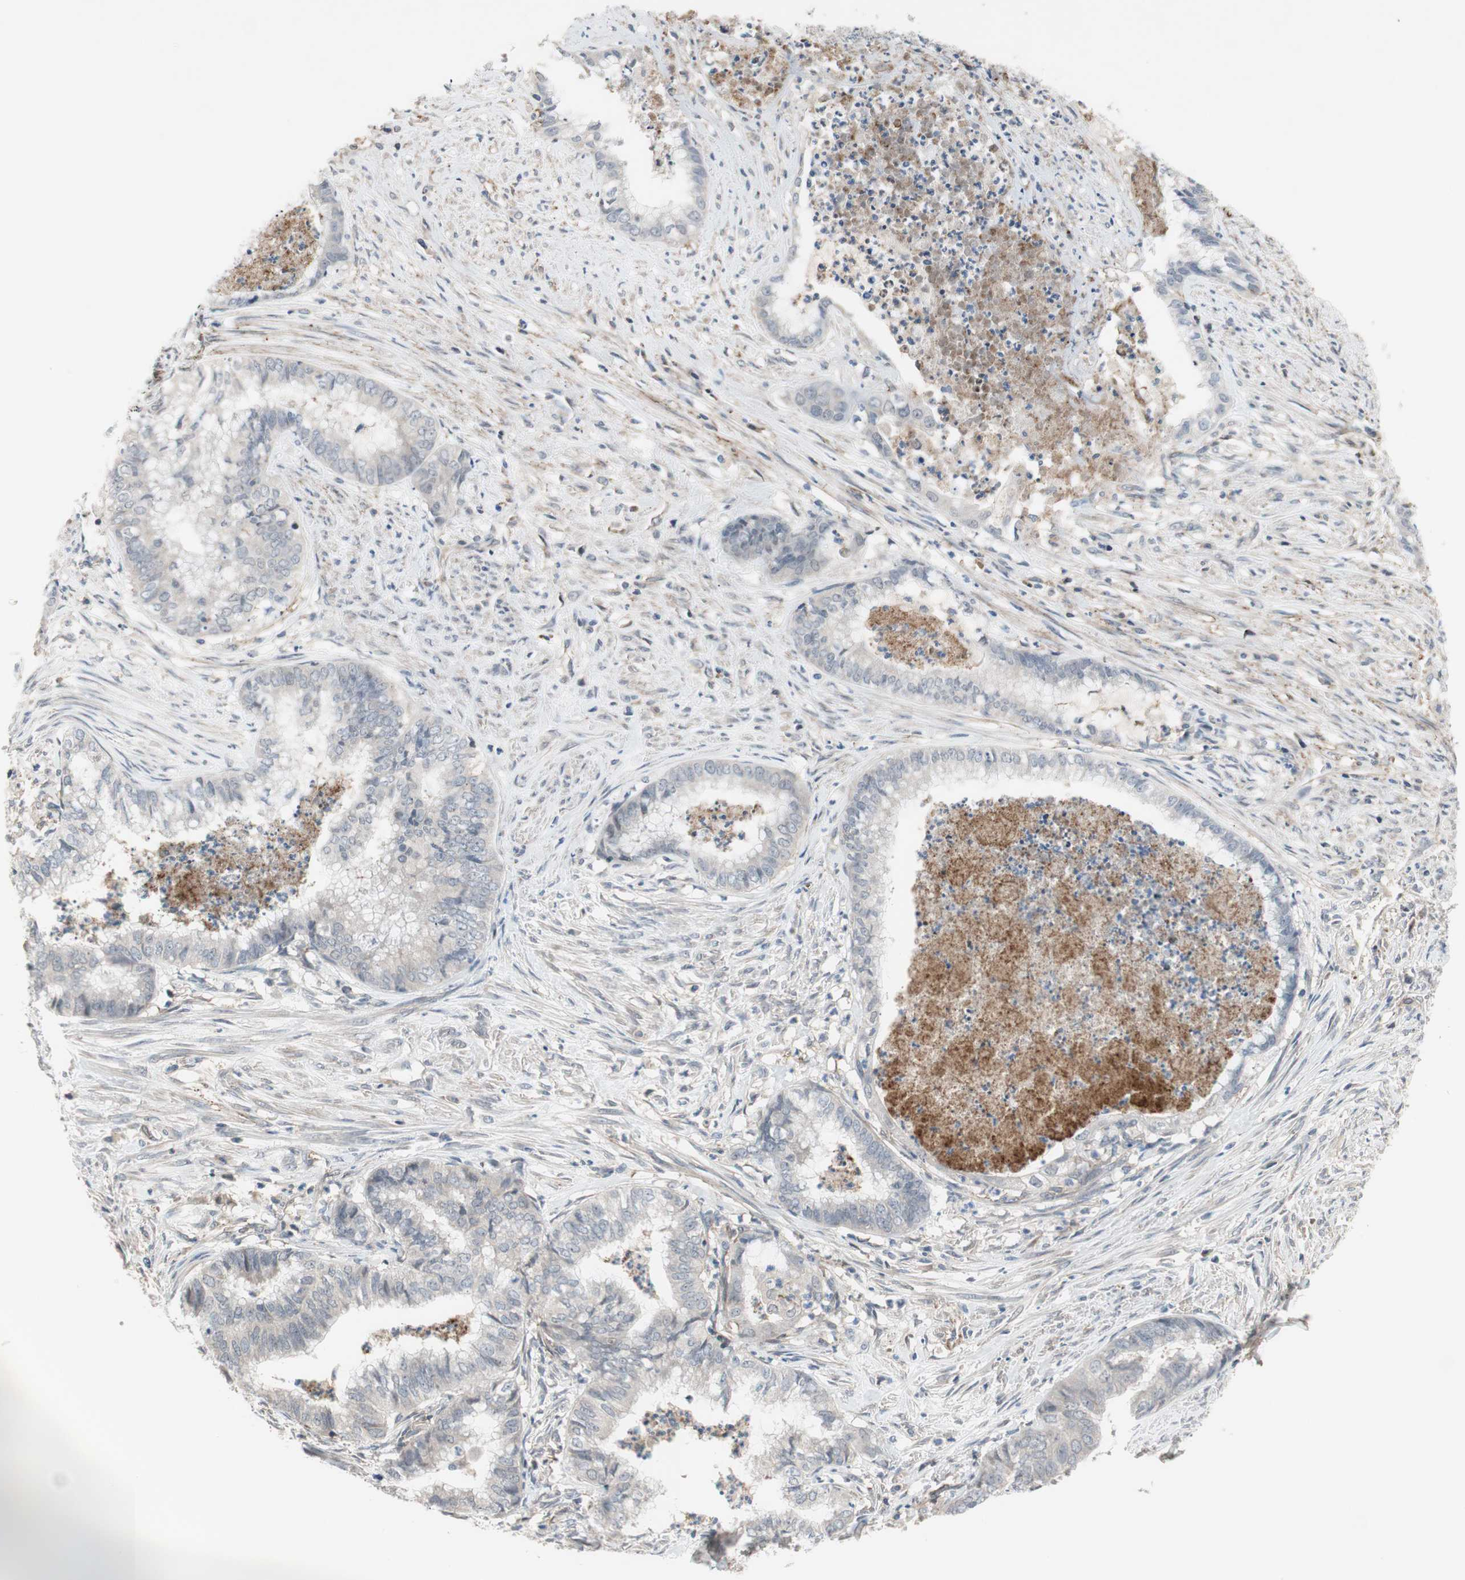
{"staining": {"intensity": "negative", "quantity": "none", "location": "none"}, "tissue": "endometrial cancer", "cell_type": "Tumor cells", "image_type": "cancer", "snomed": [{"axis": "morphology", "description": "Necrosis, NOS"}, {"axis": "morphology", "description": "Adenocarcinoma, NOS"}, {"axis": "topography", "description": "Endometrium"}], "caption": "Immunohistochemical staining of adenocarcinoma (endometrial) displays no significant staining in tumor cells. (Stains: DAB IHC with hematoxylin counter stain, Microscopy: brightfield microscopy at high magnification).", "gene": "GRHL1", "patient": {"sex": "female", "age": 79}}